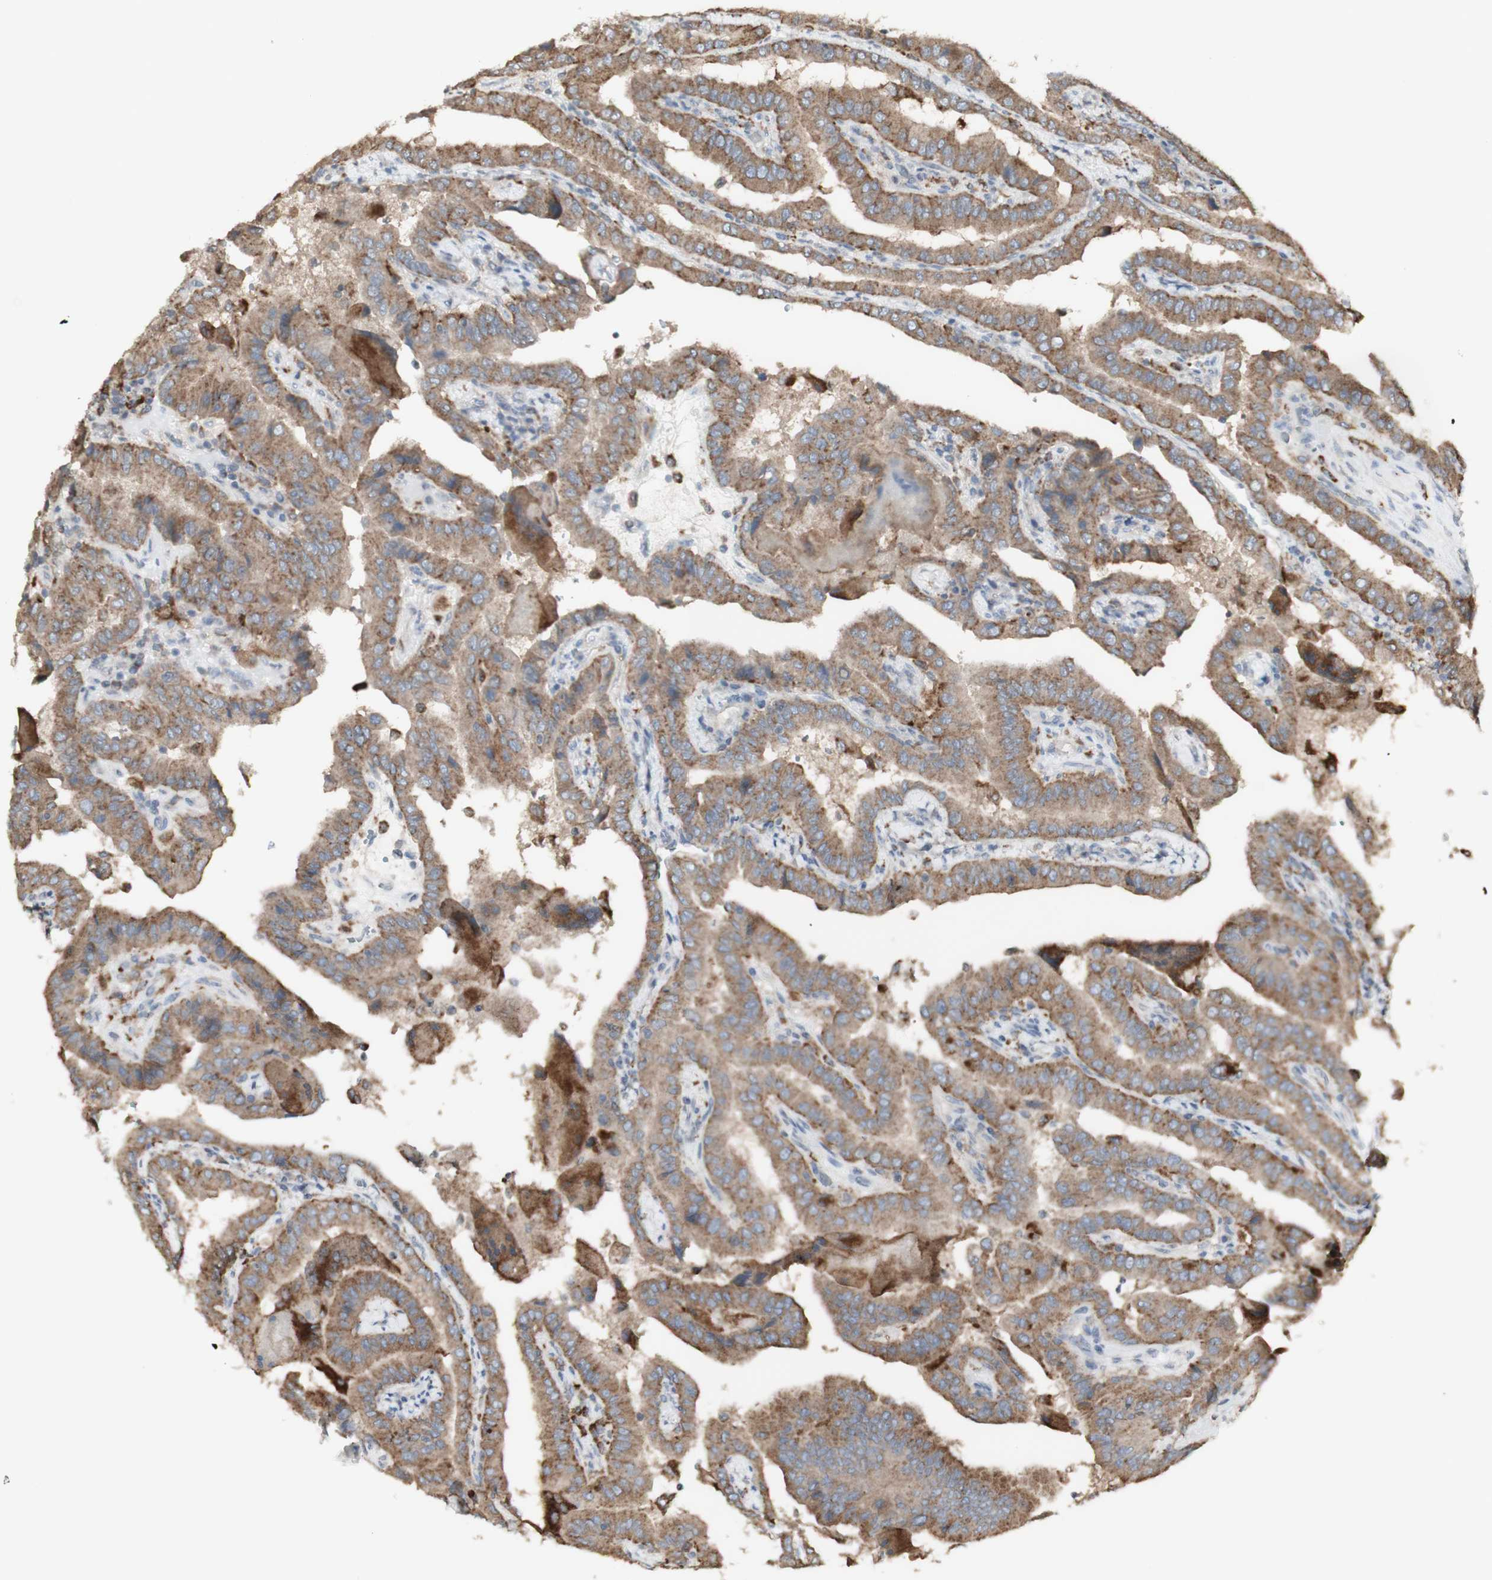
{"staining": {"intensity": "moderate", "quantity": ">75%", "location": "cytoplasmic/membranous"}, "tissue": "thyroid cancer", "cell_type": "Tumor cells", "image_type": "cancer", "snomed": [{"axis": "morphology", "description": "Papillary adenocarcinoma, NOS"}, {"axis": "topography", "description": "Thyroid gland"}], "caption": "High-power microscopy captured an immunohistochemistry (IHC) image of thyroid cancer, revealing moderate cytoplasmic/membranous expression in approximately >75% of tumor cells.", "gene": "ATP6V1E1", "patient": {"sex": "male", "age": 33}}